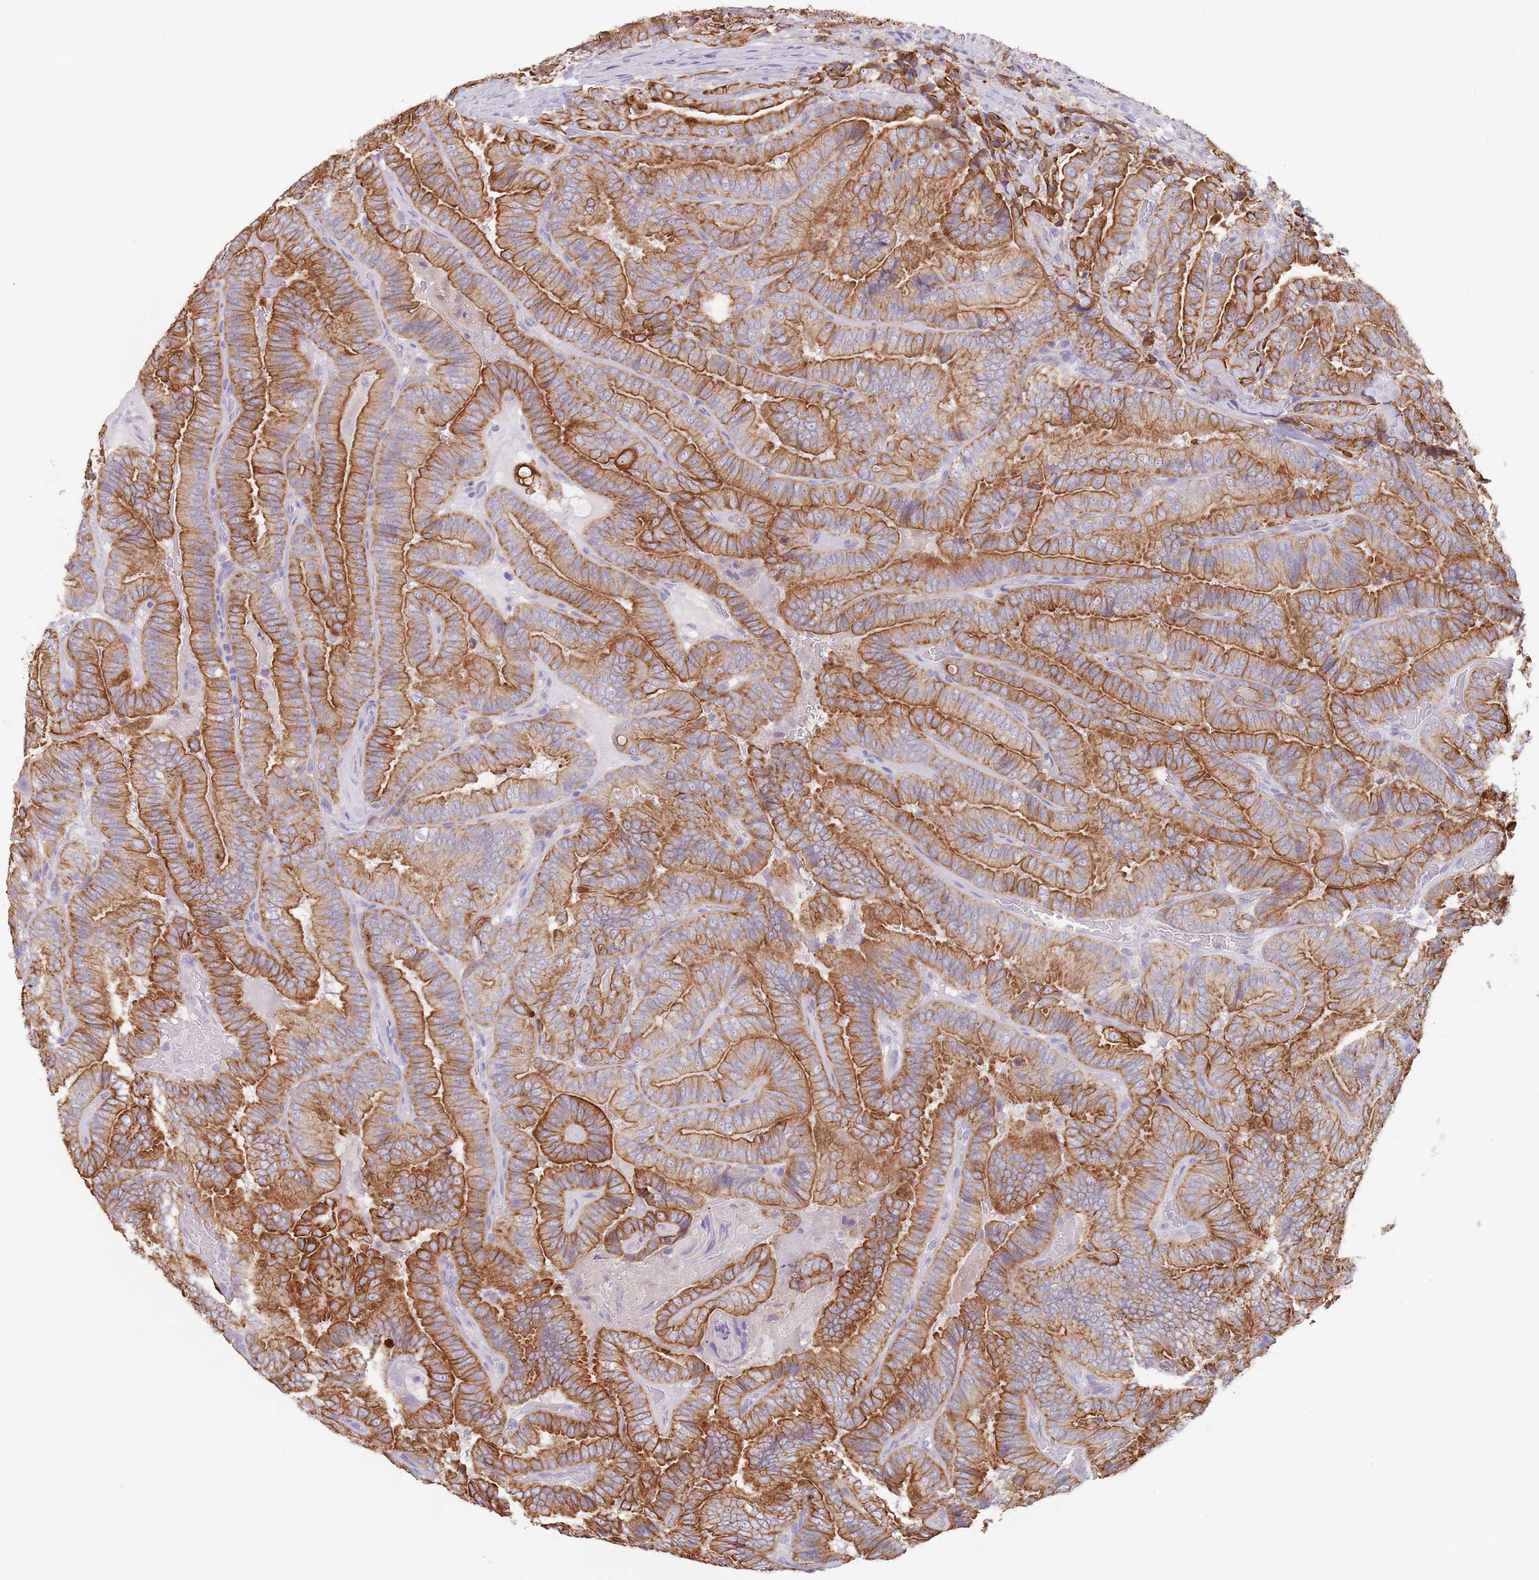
{"staining": {"intensity": "strong", "quantity": "25%-75%", "location": "cytoplasmic/membranous"}, "tissue": "thyroid cancer", "cell_type": "Tumor cells", "image_type": "cancer", "snomed": [{"axis": "morphology", "description": "Papillary adenocarcinoma, NOS"}, {"axis": "topography", "description": "Thyroid gland"}], "caption": "Immunohistochemical staining of thyroid cancer exhibits strong cytoplasmic/membranous protein expression in approximately 25%-75% of tumor cells.", "gene": "CCDC149", "patient": {"sex": "male", "age": 61}}